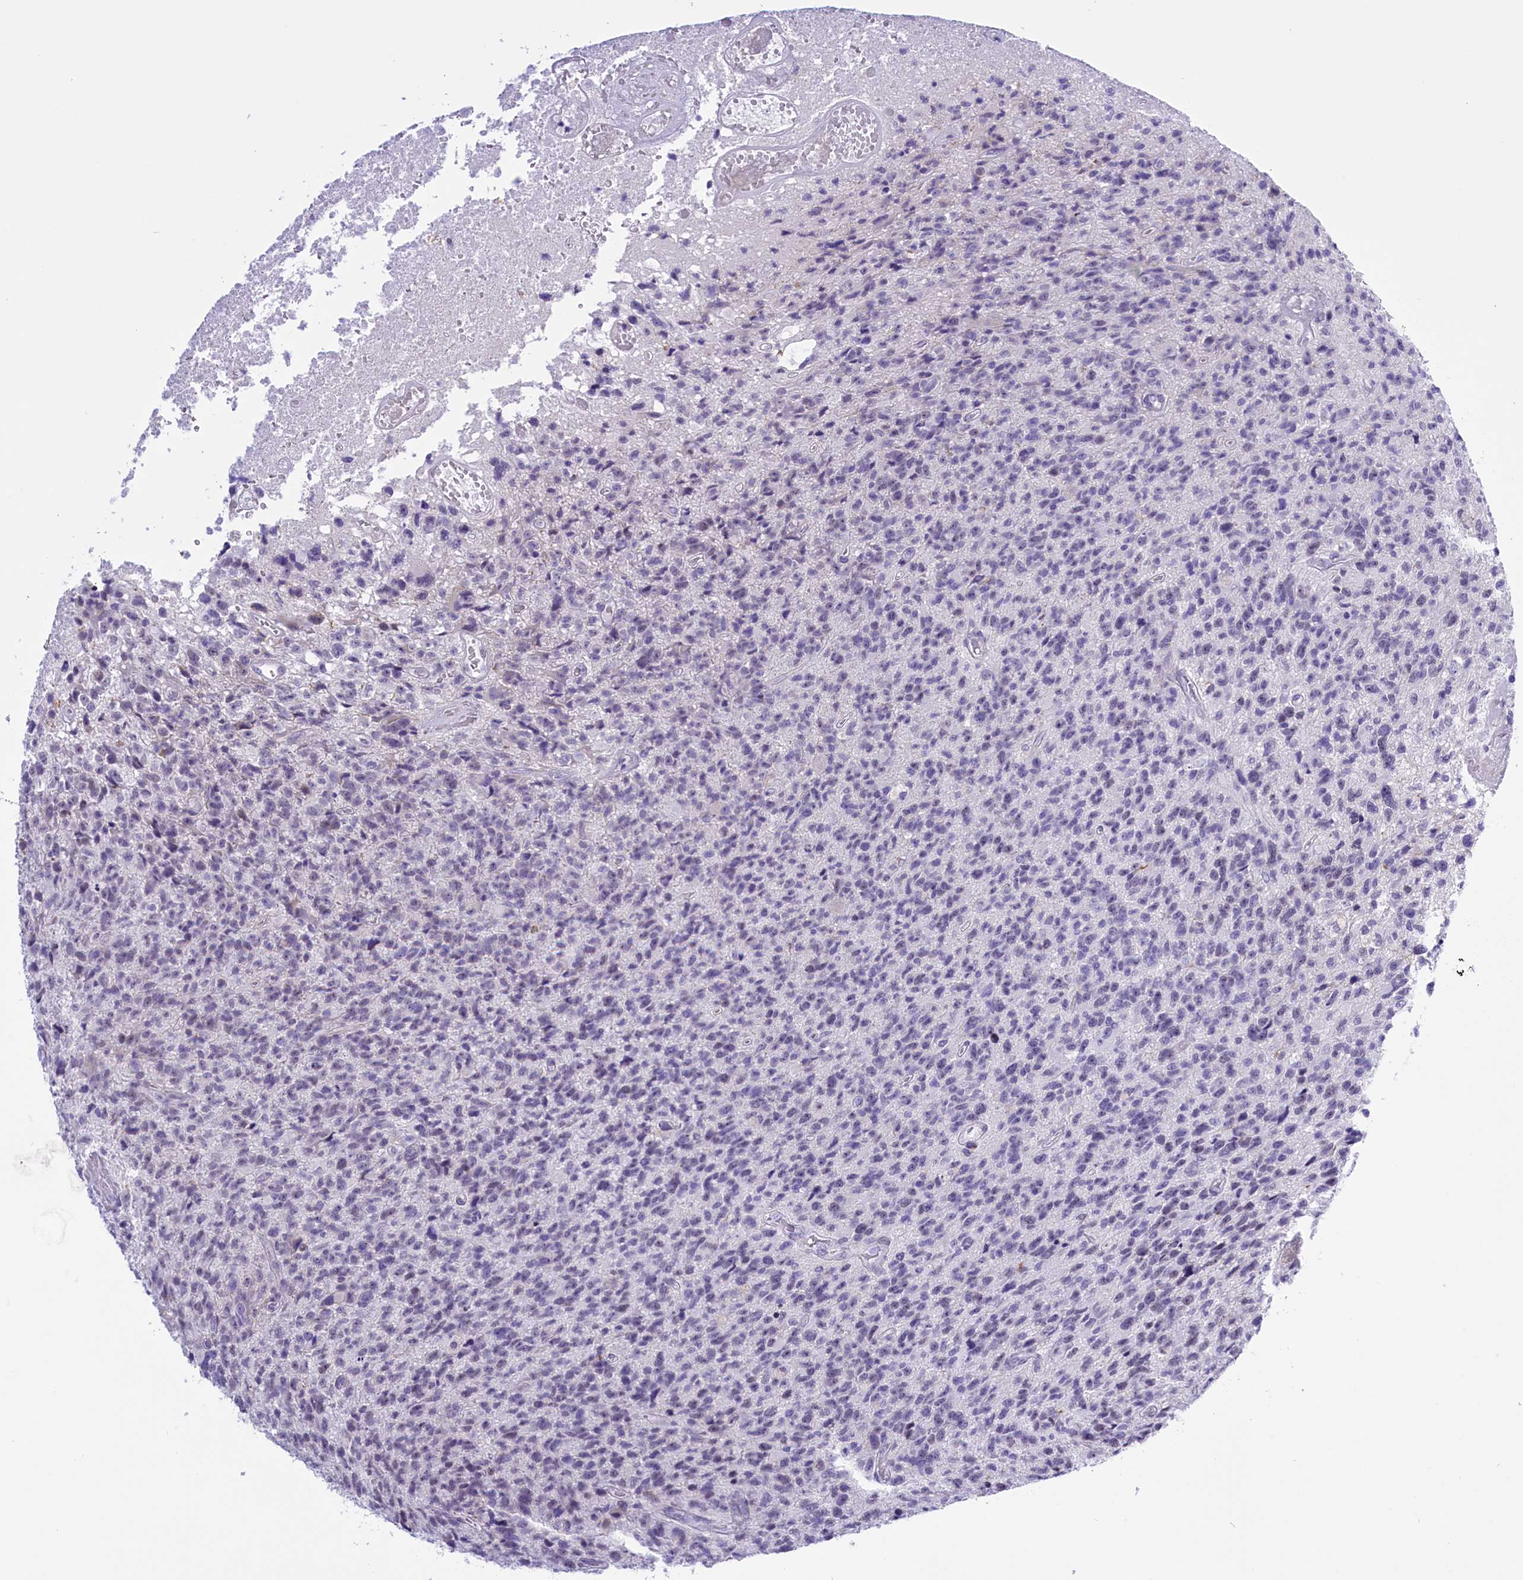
{"staining": {"intensity": "negative", "quantity": "none", "location": "none"}, "tissue": "glioma", "cell_type": "Tumor cells", "image_type": "cancer", "snomed": [{"axis": "morphology", "description": "Glioma, malignant, High grade"}, {"axis": "topography", "description": "Brain"}], "caption": "The immunohistochemistry (IHC) micrograph has no significant expression in tumor cells of glioma tissue. Brightfield microscopy of immunohistochemistry (IHC) stained with DAB (brown) and hematoxylin (blue), captured at high magnification.", "gene": "RPS6KB1", "patient": {"sex": "male", "age": 76}}